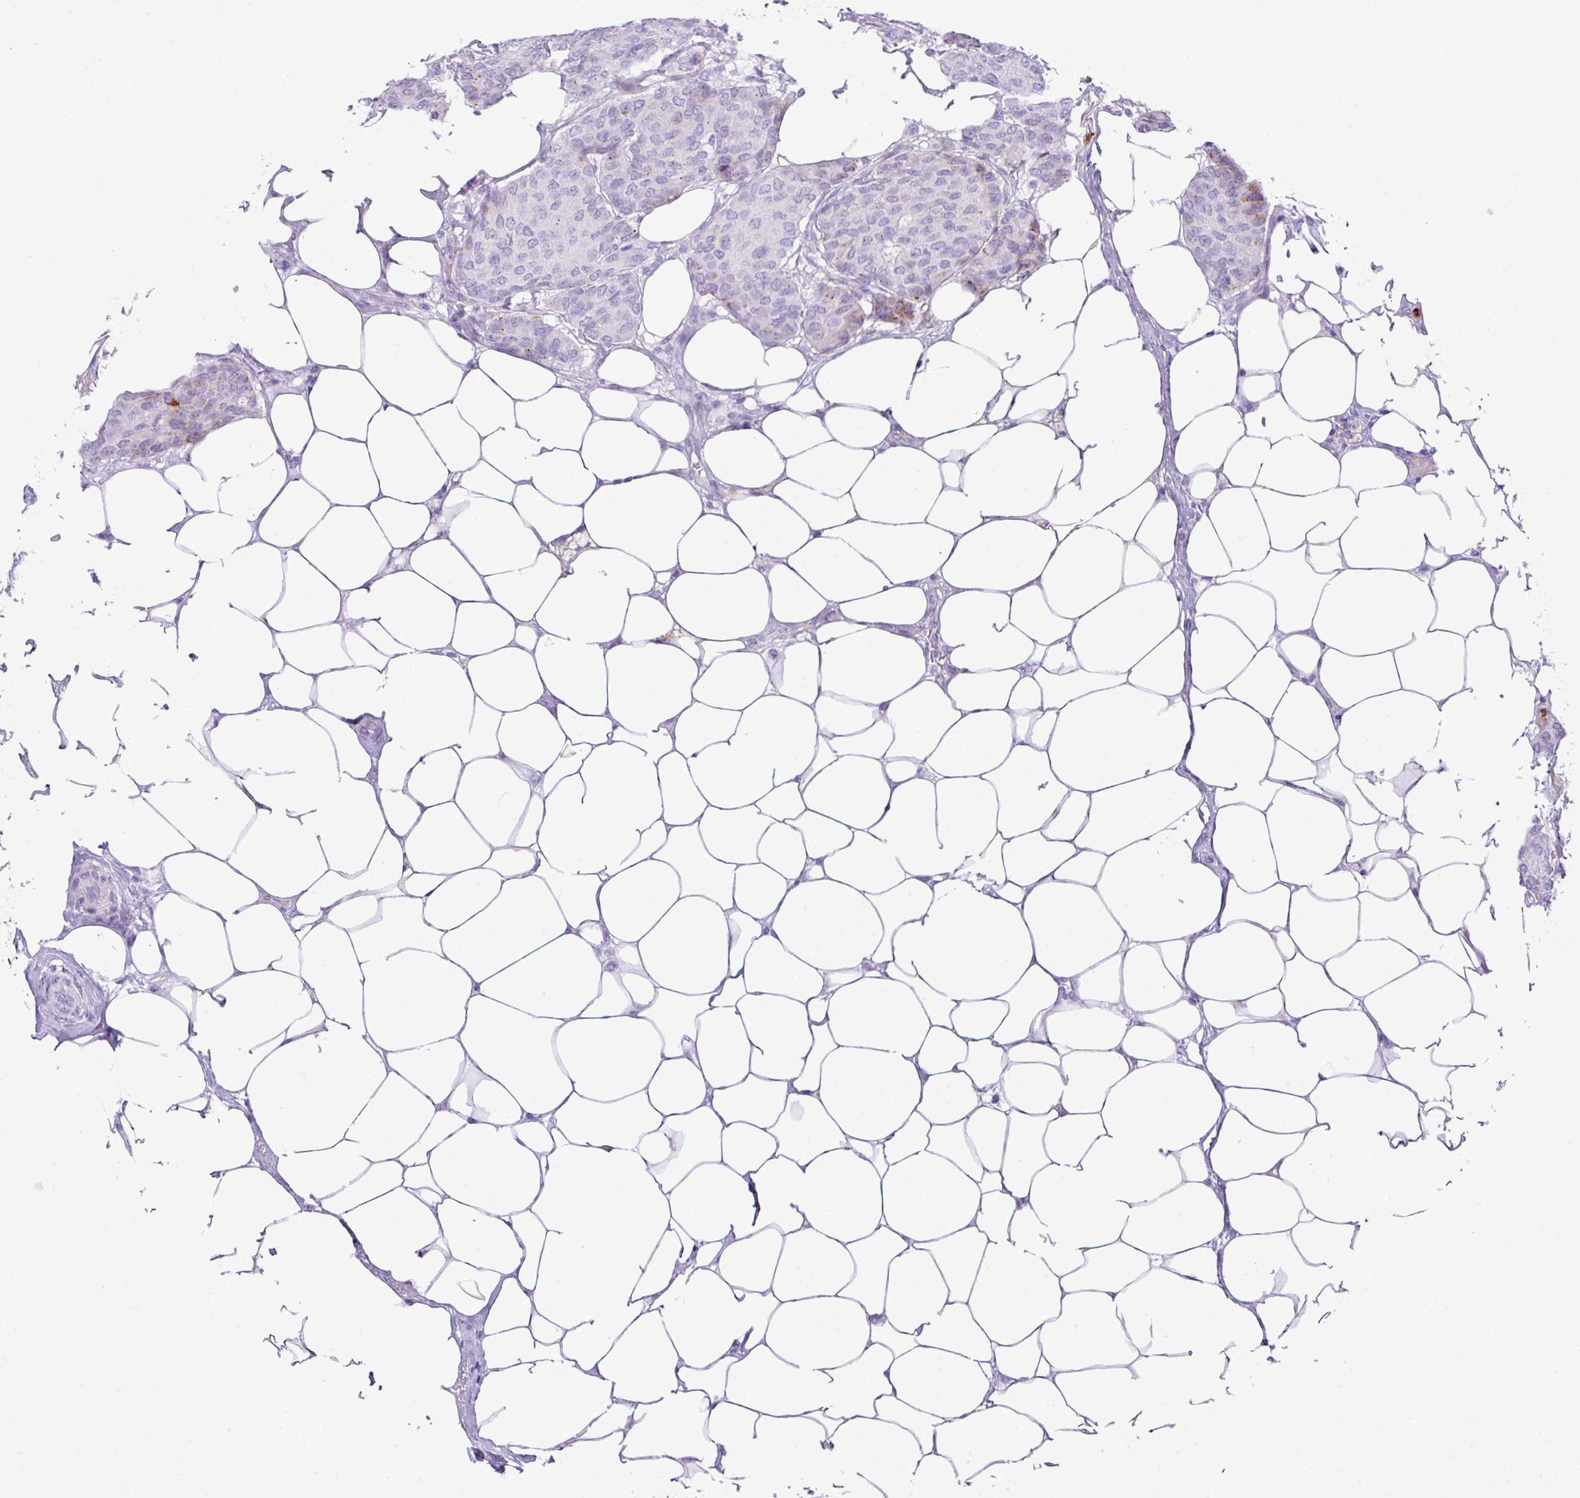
{"staining": {"intensity": "negative", "quantity": "none", "location": "none"}, "tissue": "breast cancer", "cell_type": "Tumor cells", "image_type": "cancer", "snomed": [{"axis": "morphology", "description": "Duct carcinoma"}, {"axis": "topography", "description": "Breast"}], "caption": "Immunohistochemical staining of infiltrating ductal carcinoma (breast) displays no significant staining in tumor cells.", "gene": "RCAN2", "patient": {"sex": "female", "age": 75}}